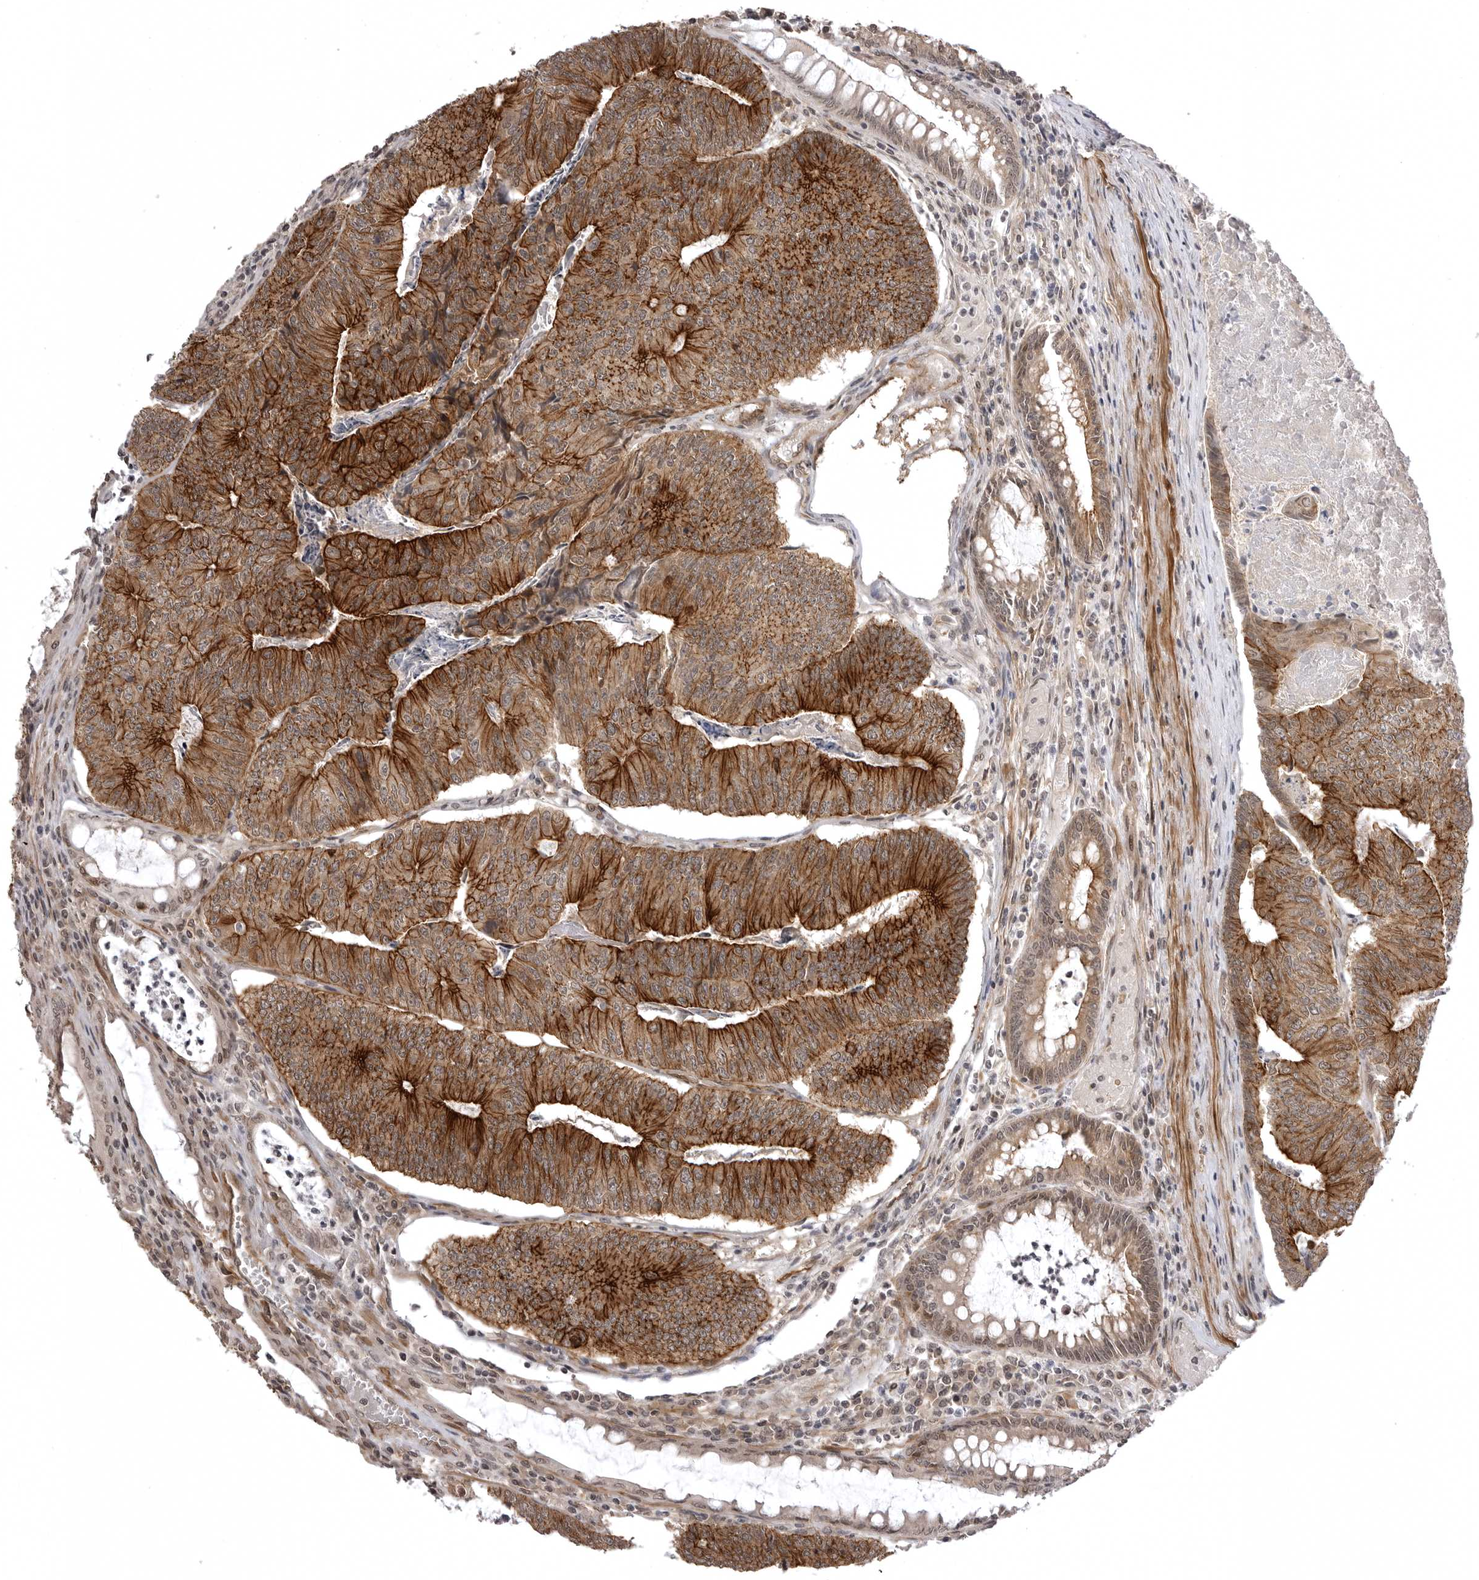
{"staining": {"intensity": "strong", "quantity": ">75%", "location": "cytoplasmic/membranous"}, "tissue": "colorectal cancer", "cell_type": "Tumor cells", "image_type": "cancer", "snomed": [{"axis": "morphology", "description": "Adenocarcinoma, NOS"}, {"axis": "topography", "description": "Colon"}], "caption": "Human colorectal cancer stained with a protein marker shows strong staining in tumor cells.", "gene": "SORBS1", "patient": {"sex": "female", "age": 67}}